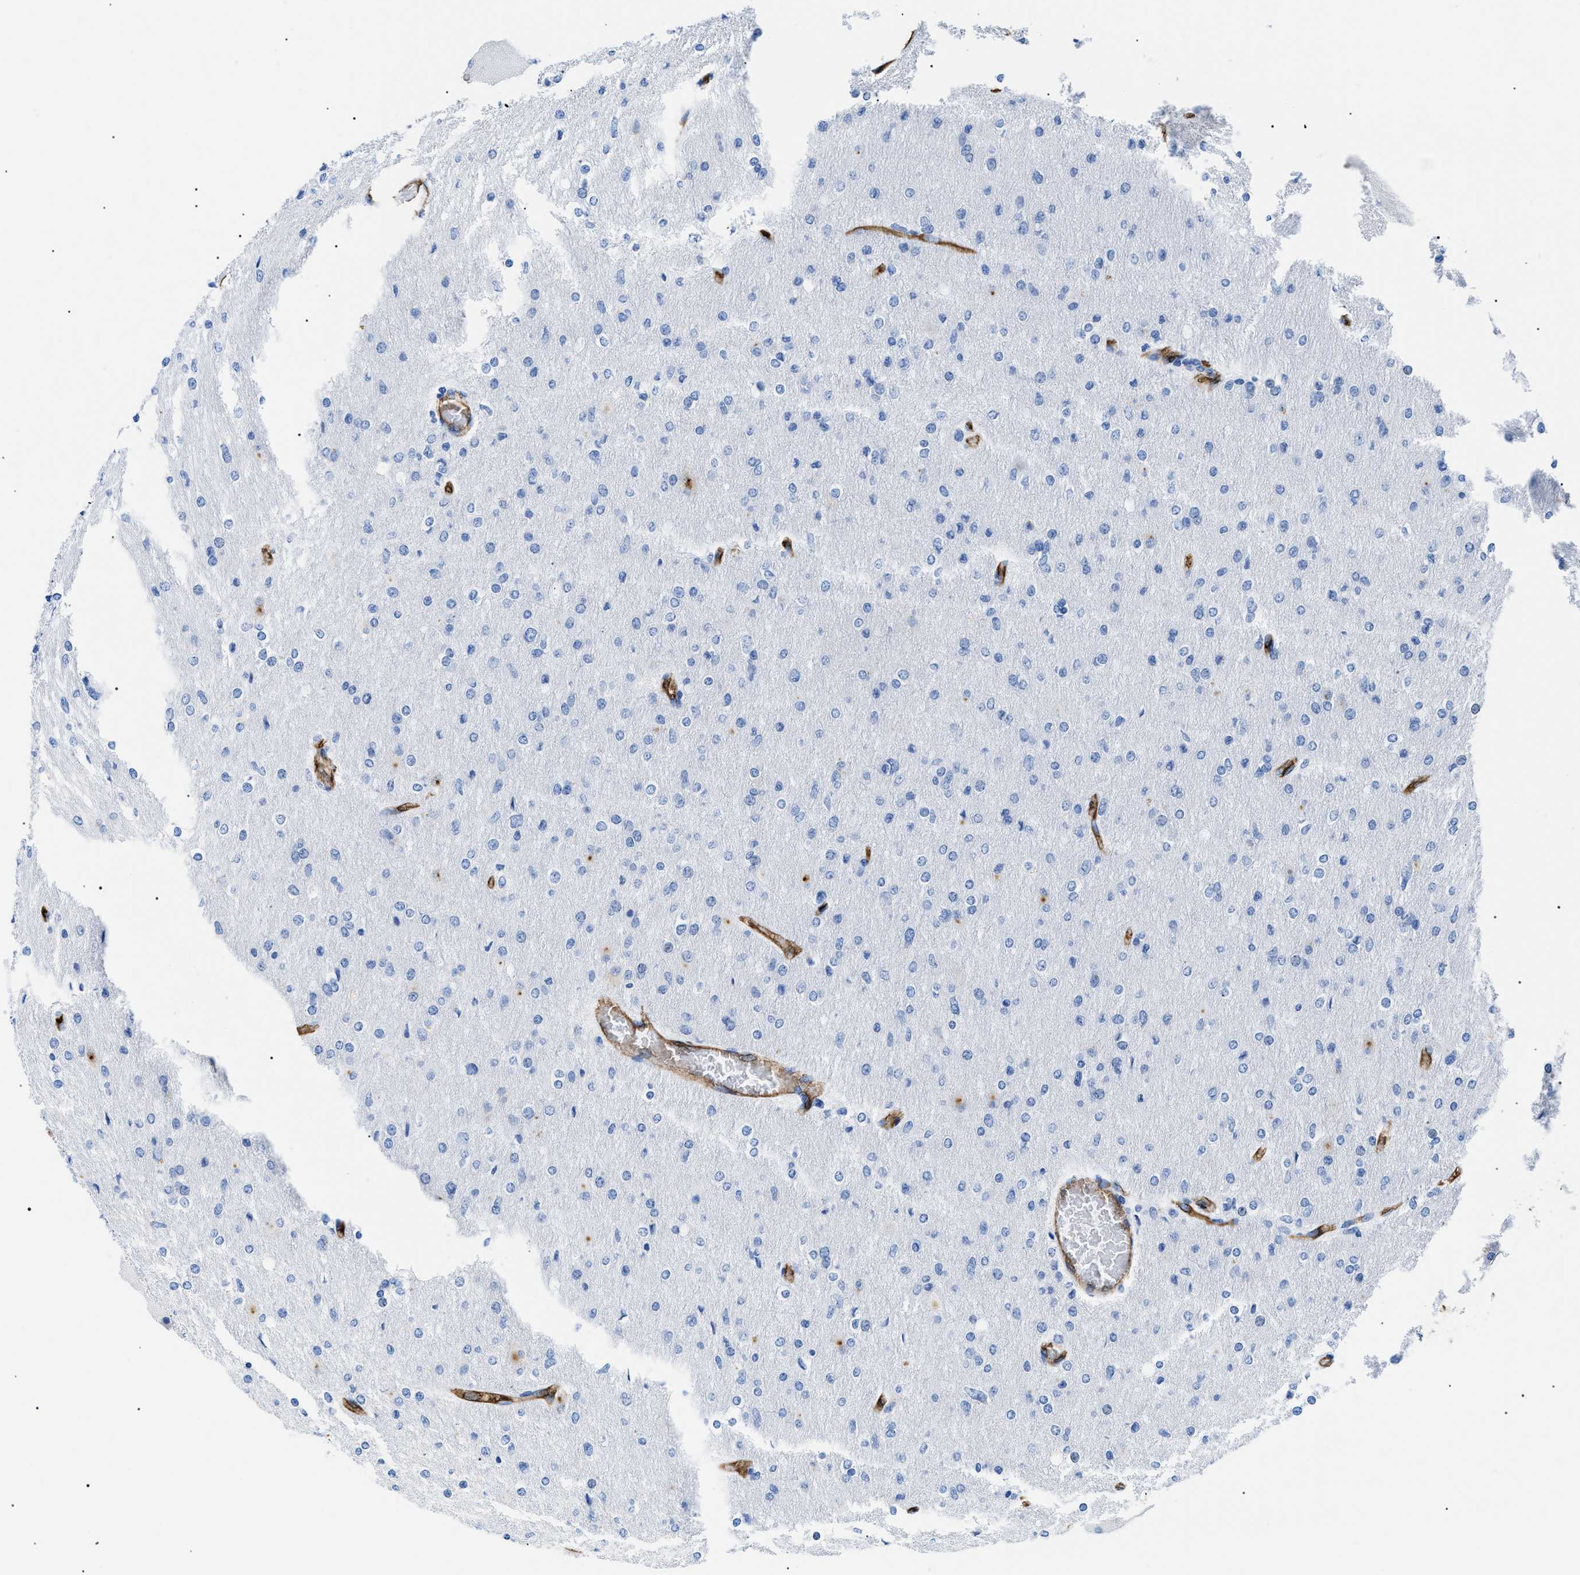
{"staining": {"intensity": "negative", "quantity": "none", "location": "none"}, "tissue": "glioma", "cell_type": "Tumor cells", "image_type": "cancer", "snomed": [{"axis": "morphology", "description": "Glioma, malignant, High grade"}, {"axis": "topography", "description": "Cerebral cortex"}], "caption": "Tumor cells are negative for protein expression in human glioma. The staining was performed using DAB (3,3'-diaminobenzidine) to visualize the protein expression in brown, while the nuclei were stained in blue with hematoxylin (Magnification: 20x).", "gene": "PODXL", "patient": {"sex": "female", "age": 36}}